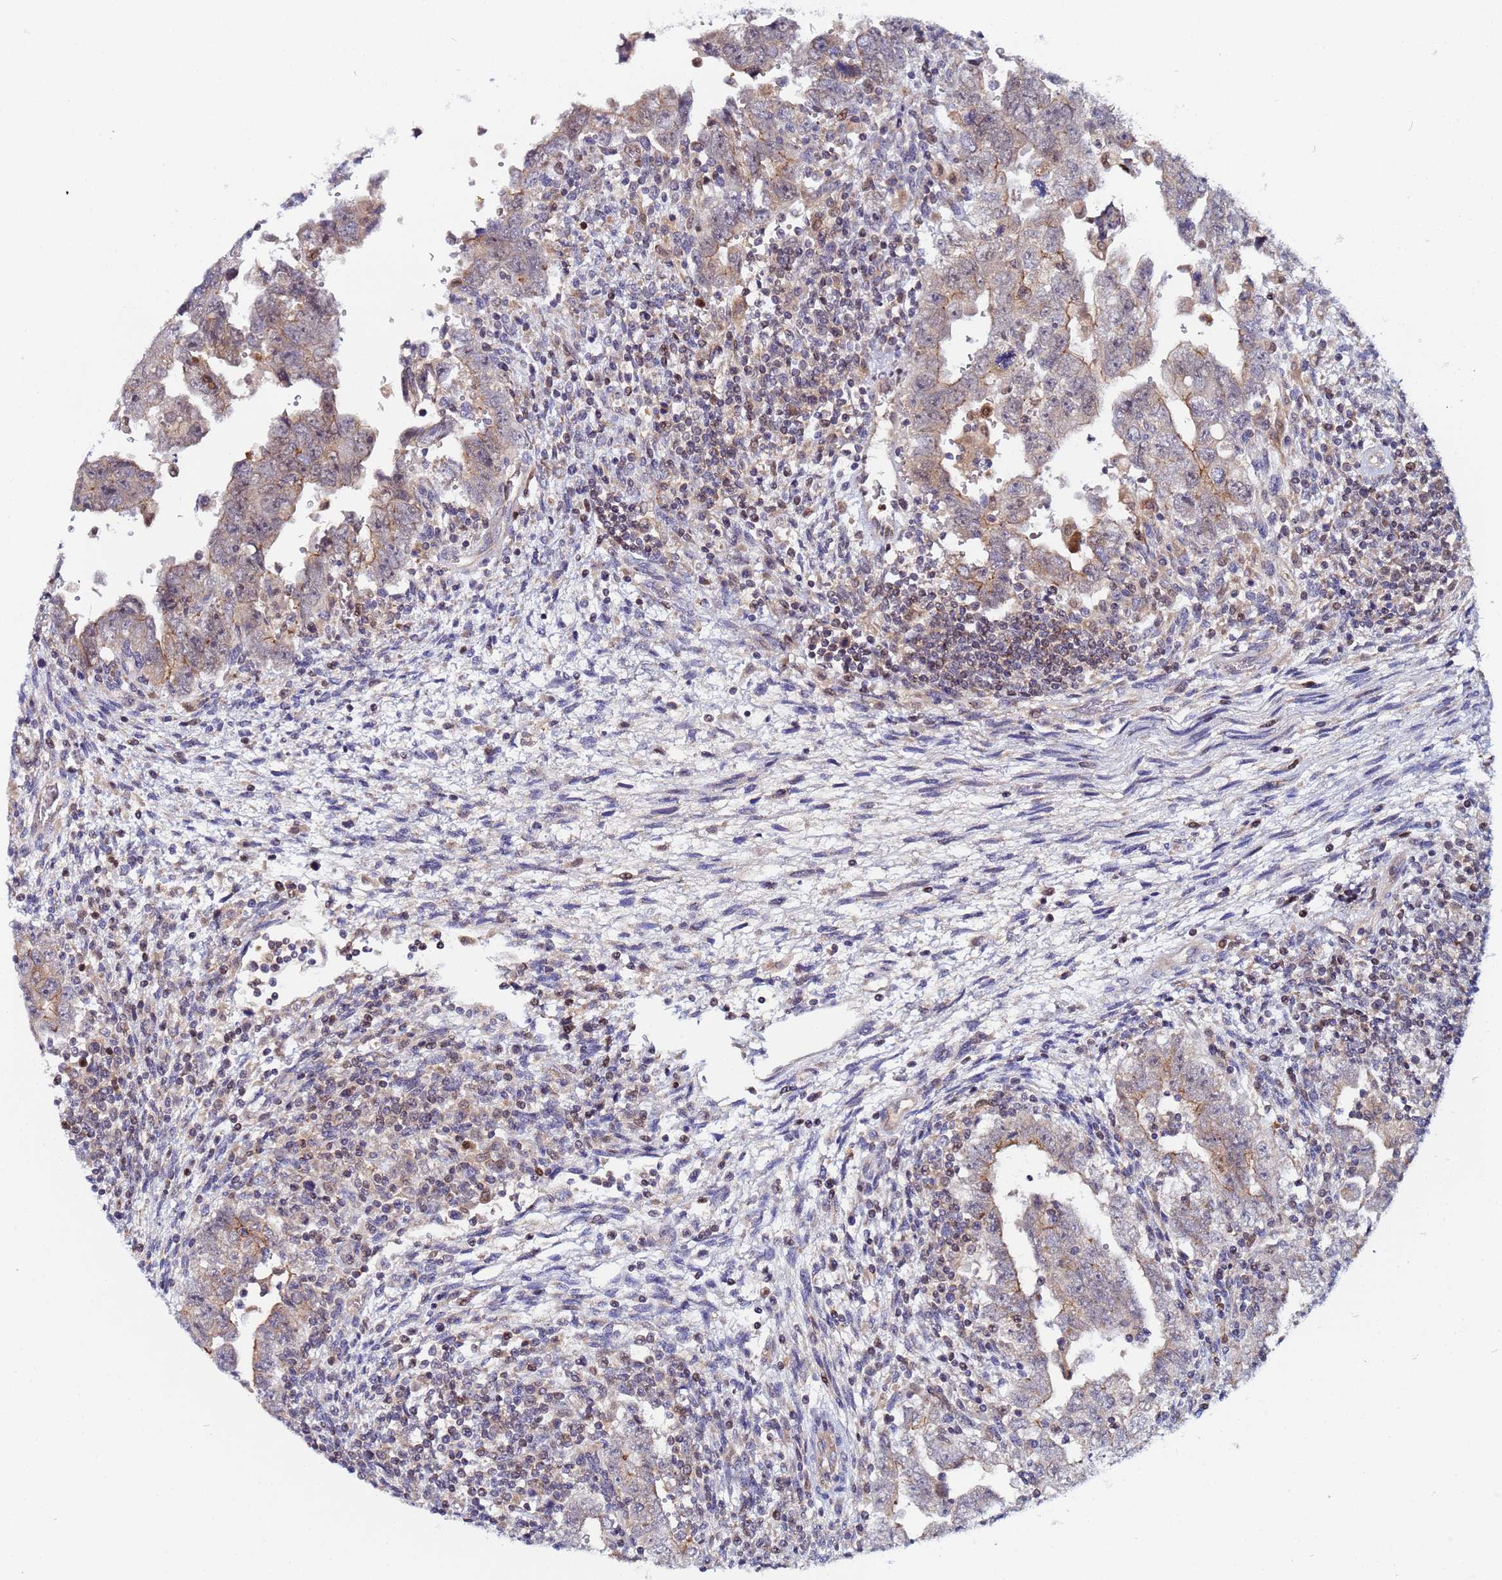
{"staining": {"intensity": "weak", "quantity": "<25%", "location": "cytoplasmic/membranous"}, "tissue": "testis cancer", "cell_type": "Tumor cells", "image_type": "cancer", "snomed": [{"axis": "morphology", "description": "Carcinoma, Embryonal, NOS"}, {"axis": "topography", "description": "Testis"}], "caption": "Immunohistochemical staining of testis cancer (embryonal carcinoma) reveals no significant positivity in tumor cells. (Brightfield microscopy of DAB immunohistochemistry at high magnification).", "gene": "CCDC127", "patient": {"sex": "male", "age": 28}}